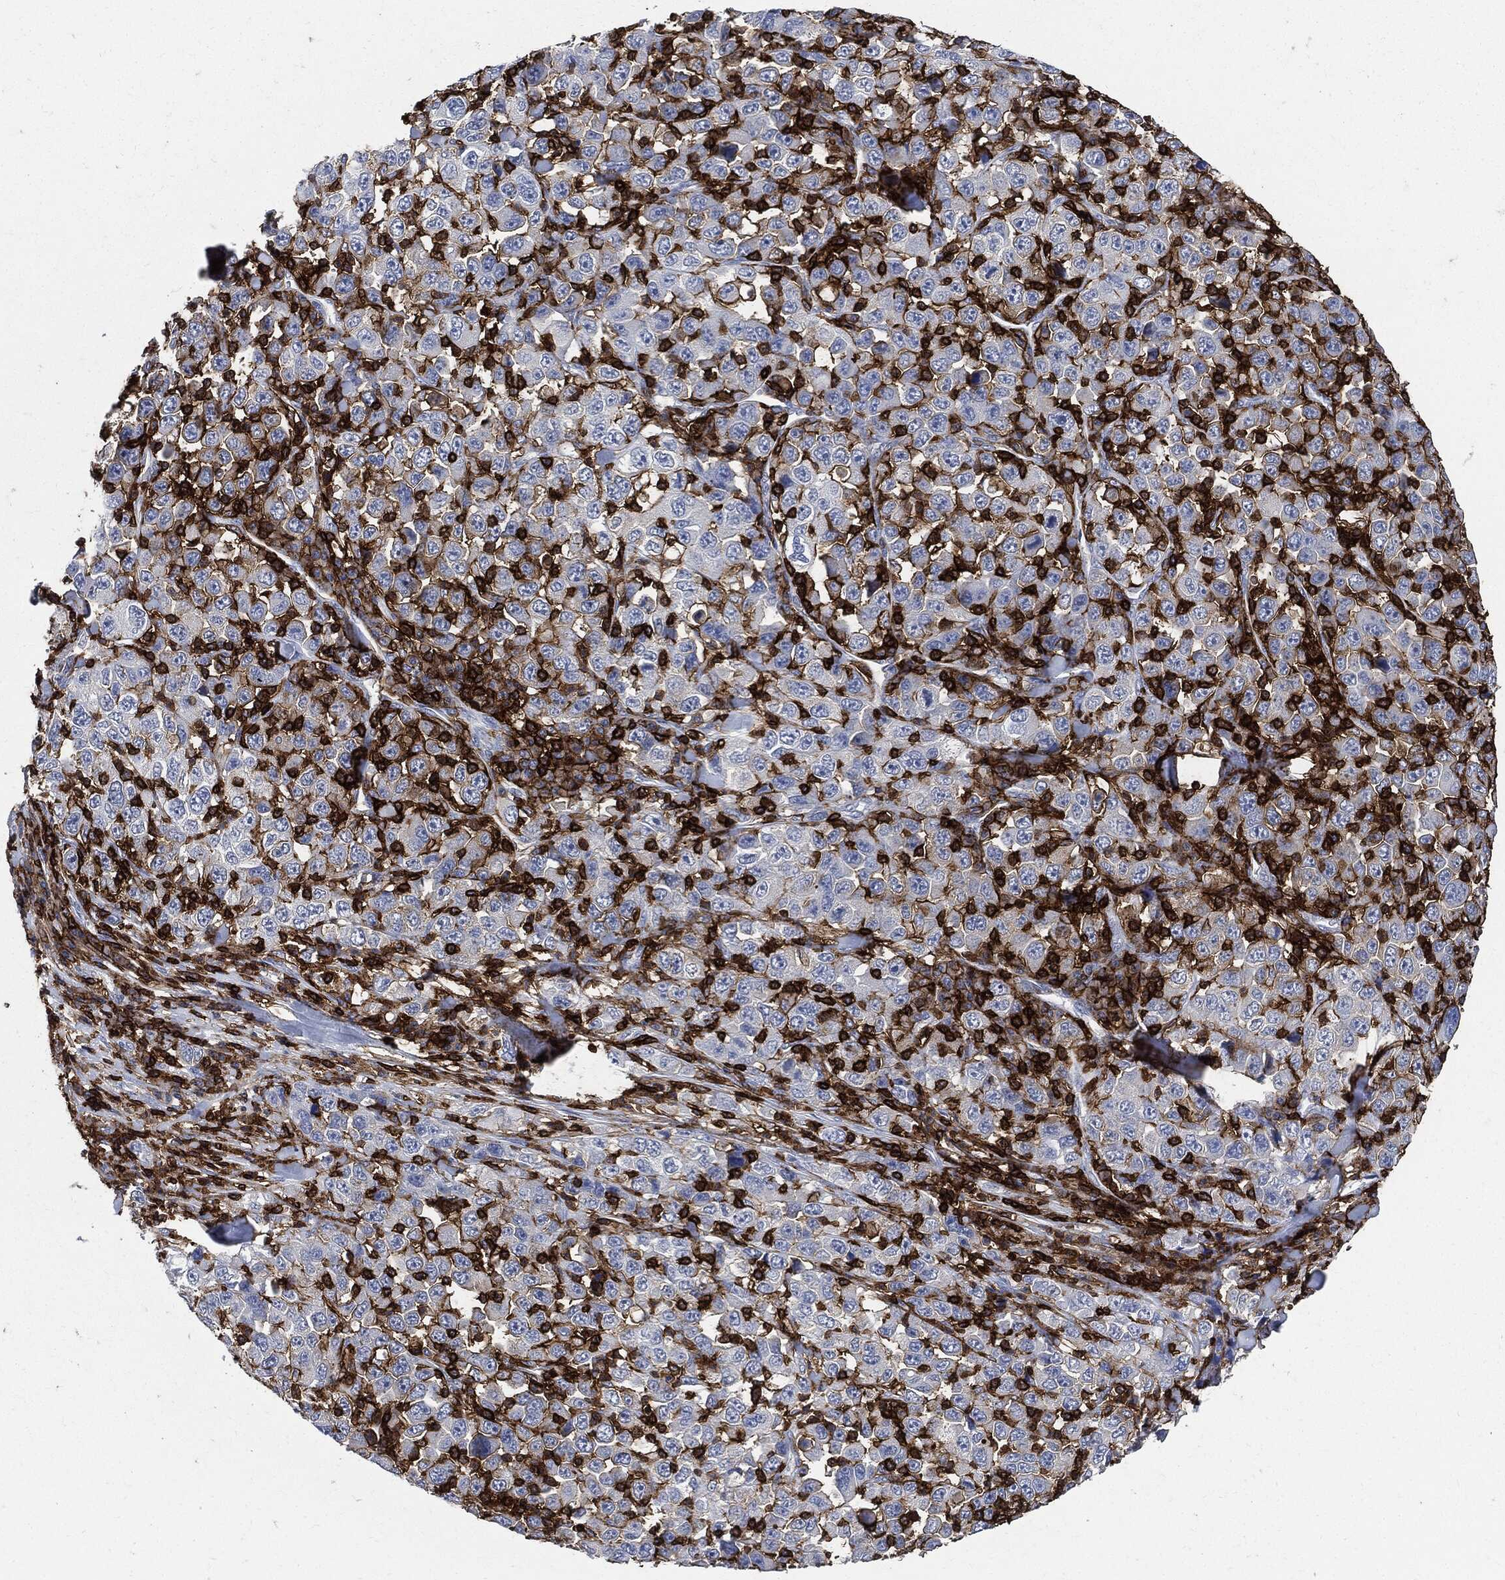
{"staining": {"intensity": "negative", "quantity": "none", "location": "none"}, "tissue": "stomach cancer", "cell_type": "Tumor cells", "image_type": "cancer", "snomed": [{"axis": "morphology", "description": "Normal tissue, NOS"}, {"axis": "morphology", "description": "Adenocarcinoma, NOS"}, {"axis": "topography", "description": "Stomach, upper"}, {"axis": "topography", "description": "Stomach"}], "caption": "IHC image of human stomach adenocarcinoma stained for a protein (brown), which exhibits no positivity in tumor cells.", "gene": "PTPRC", "patient": {"sex": "male", "age": 59}}